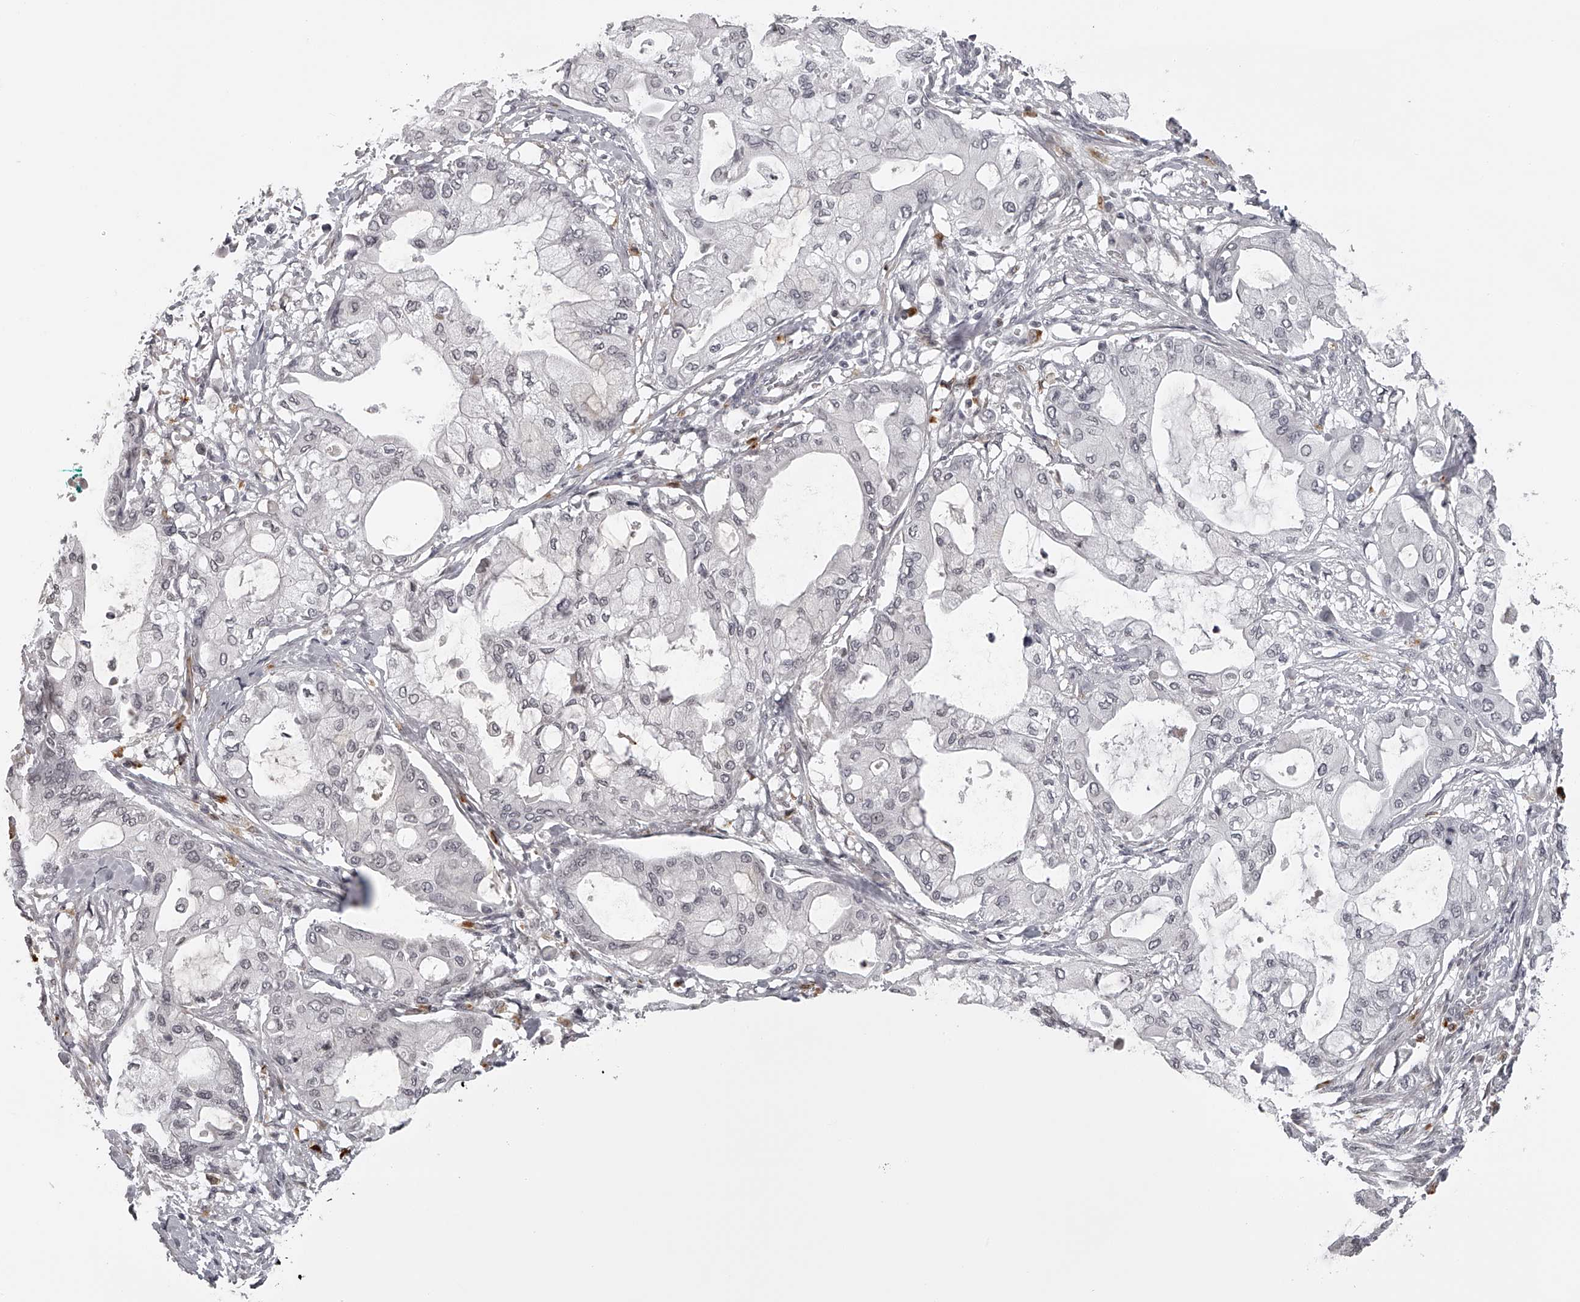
{"staining": {"intensity": "negative", "quantity": "none", "location": "none"}, "tissue": "pancreatic cancer", "cell_type": "Tumor cells", "image_type": "cancer", "snomed": [{"axis": "morphology", "description": "Adenocarcinoma, NOS"}, {"axis": "morphology", "description": "Adenocarcinoma, metastatic, NOS"}, {"axis": "topography", "description": "Lymph node"}, {"axis": "topography", "description": "Pancreas"}, {"axis": "topography", "description": "Duodenum"}], "caption": "Protein analysis of pancreatic metastatic adenocarcinoma displays no significant staining in tumor cells.", "gene": "RNF220", "patient": {"sex": "female", "age": 64}}